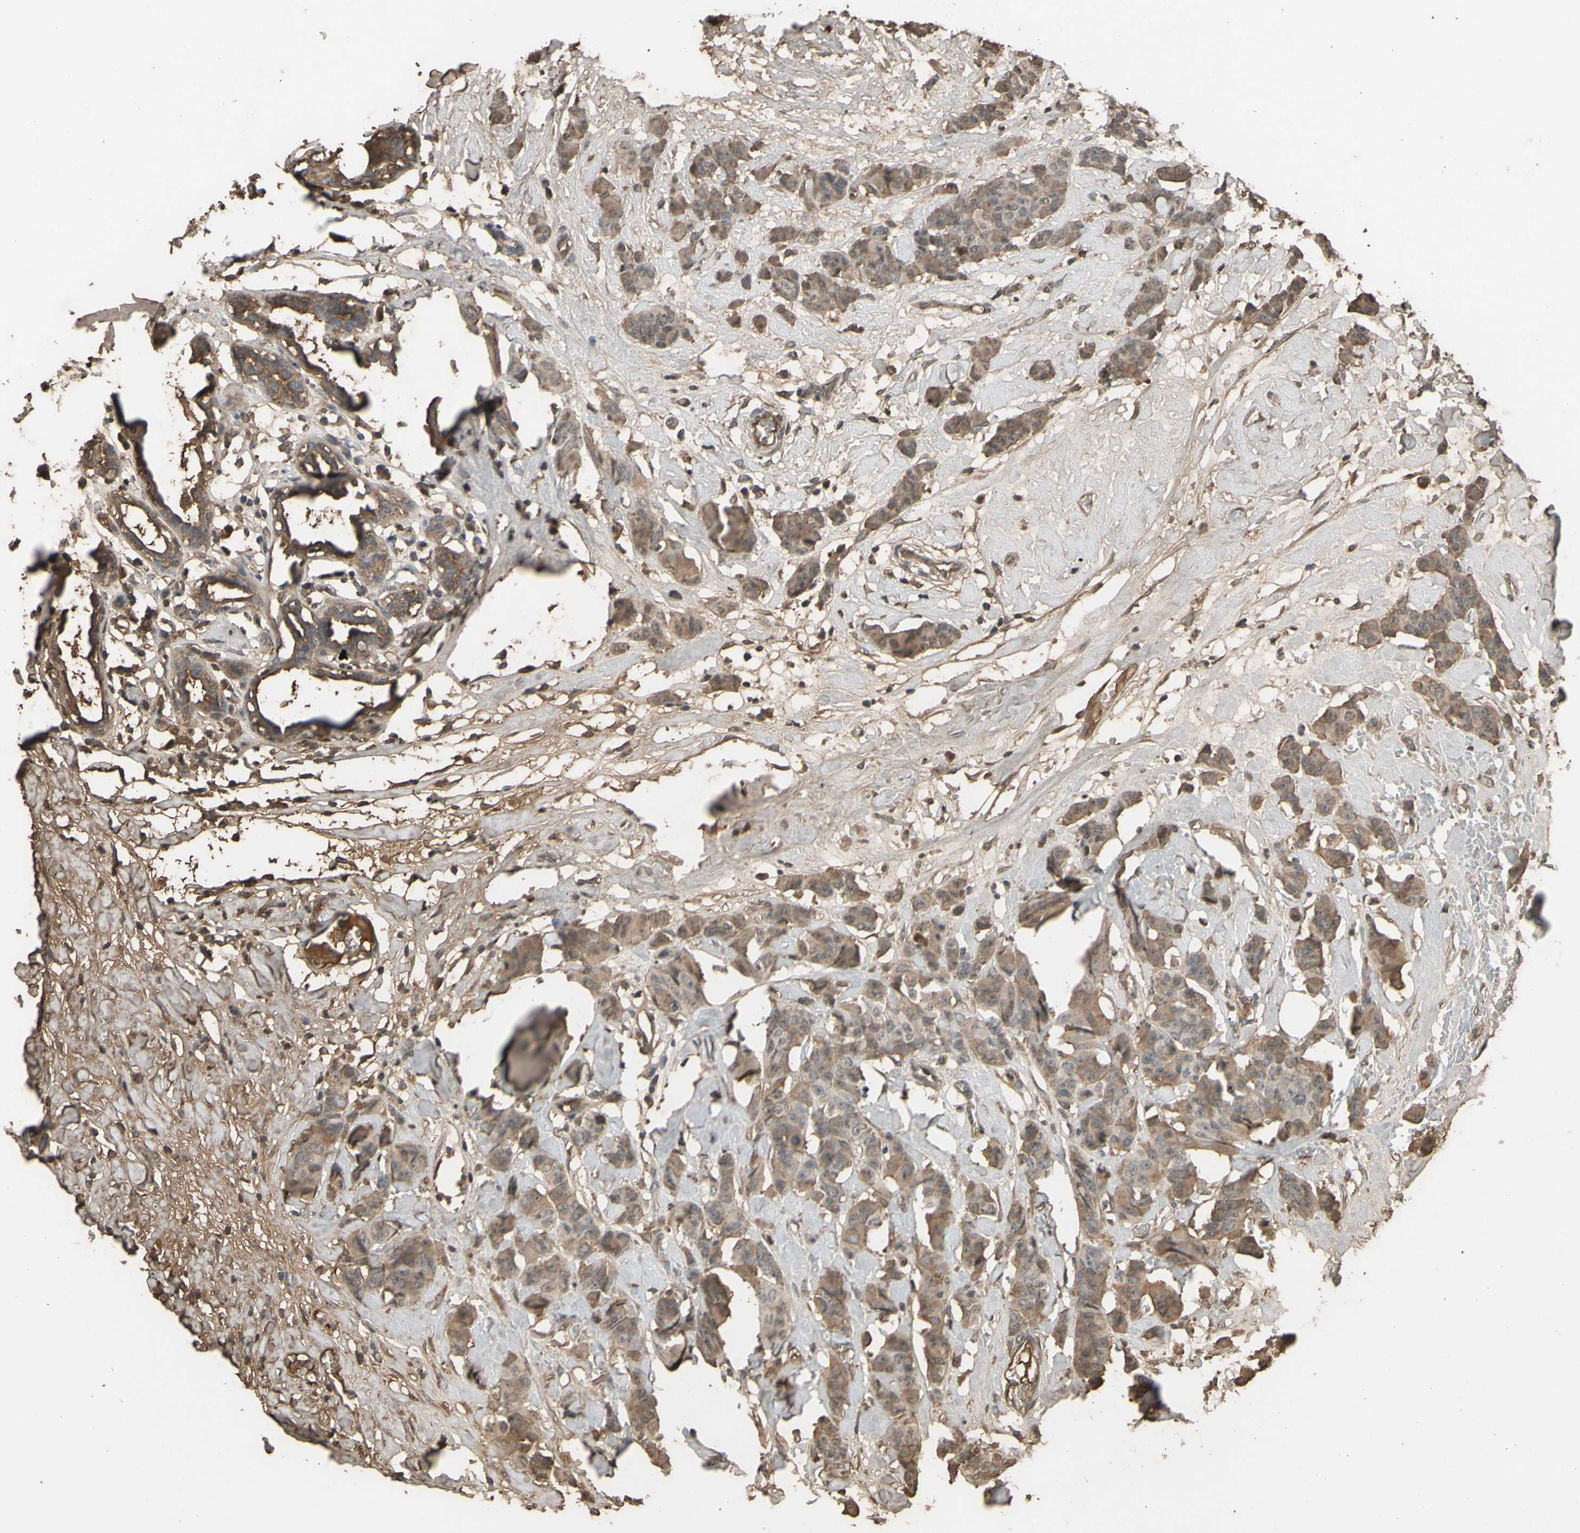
{"staining": {"intensity": "moderate", "quantity": ">75%", "location": "cytoplasmic/membranous"}, "tissue": "breast cancer", "cell_type": "Tumor cells", "image_type": "cancer", "snomed": [{"axis": "morphology", "description": "Normal tissue, NOS"}, {"axis": "morphology", "description": "Duct carcinoma"}, {"axis": "topography", "description": "Breast"}], "caption": "An immunohistochemistry (IHC) image of tumor tissue is shown. Protein staining in brown shows moderate cytoplasmic/membranous positivity in invasive ductal carcinoma (breast) within tumor cells.", "gene": "PTGDS", "patient": {"sex": "female", "age": 40}}